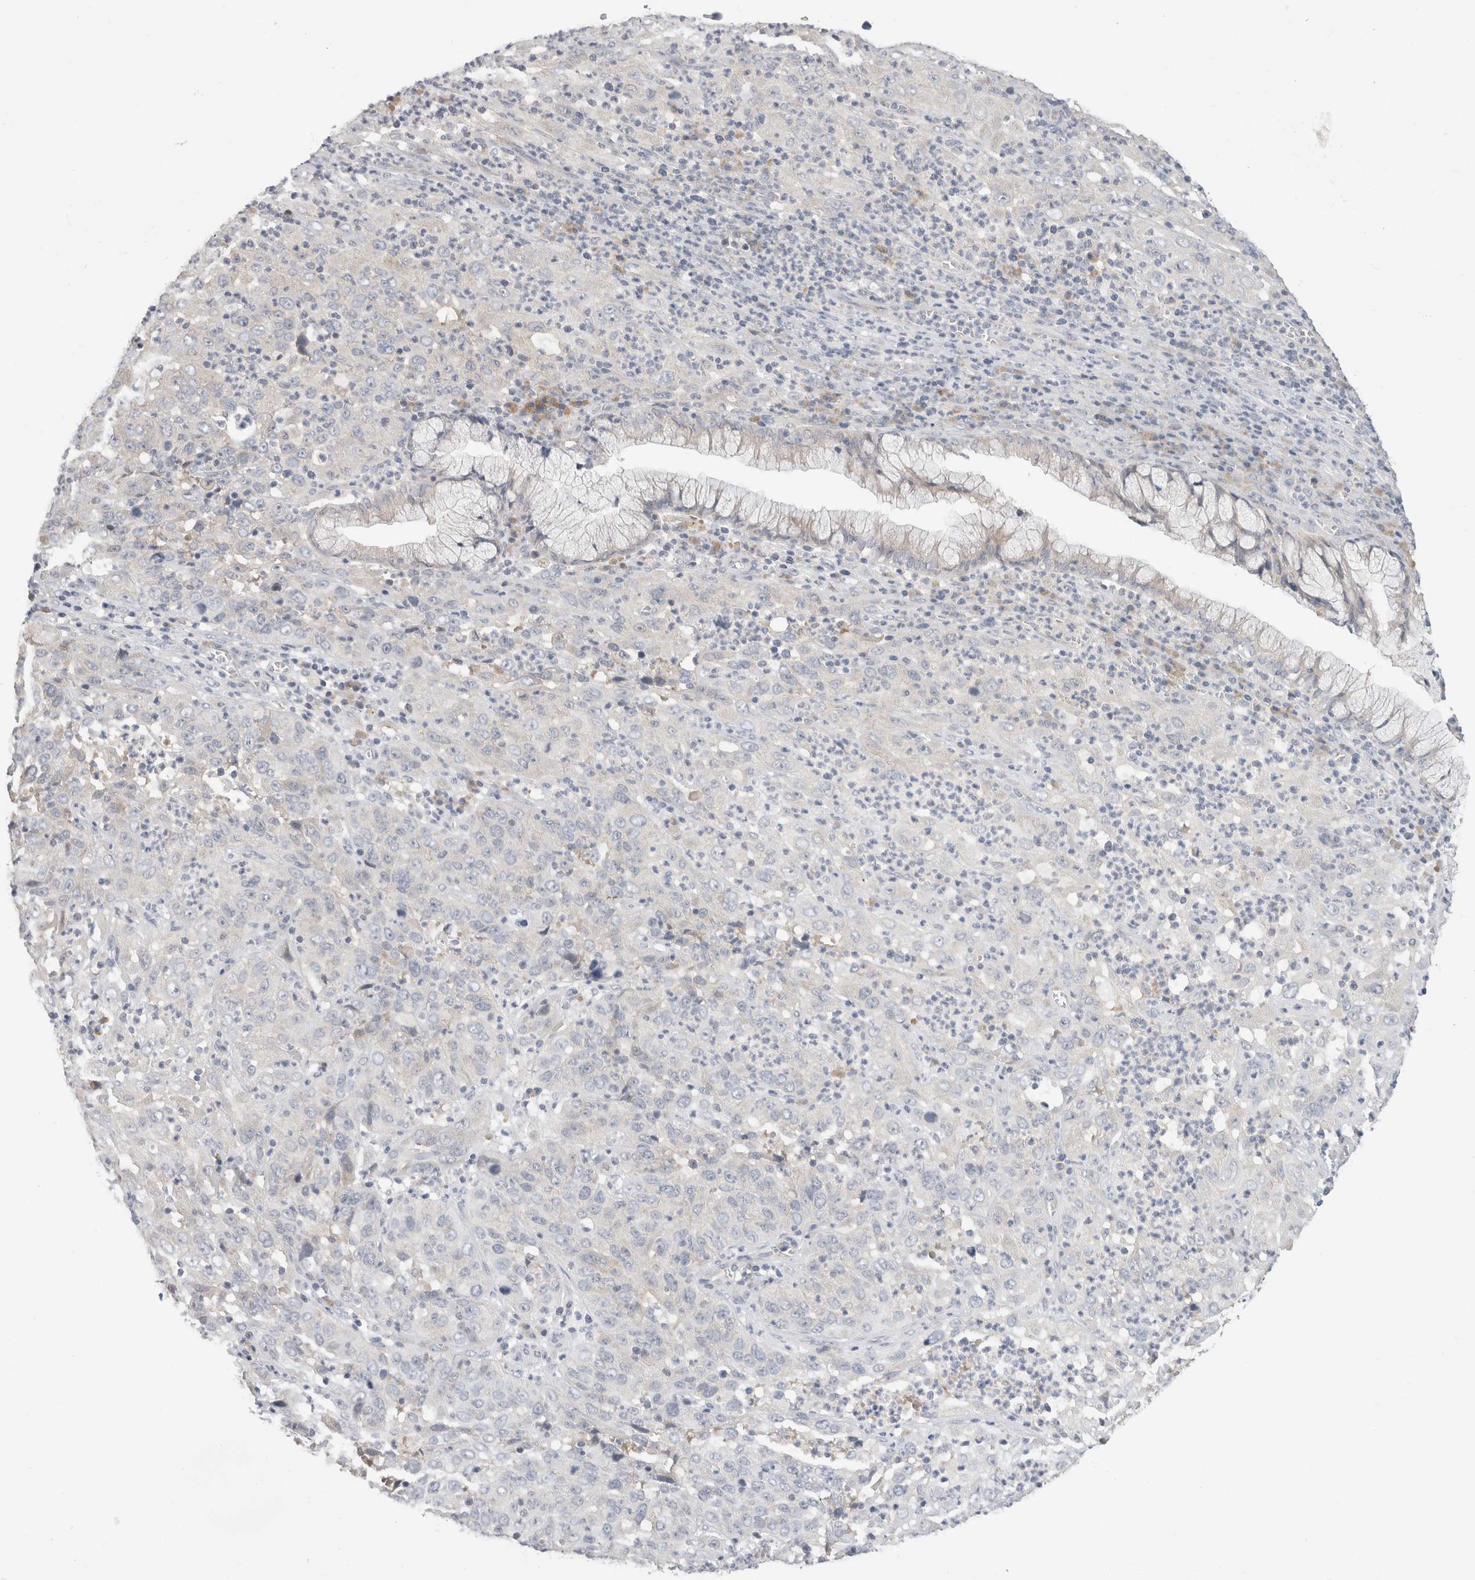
{"staining": {"intensity": "negative", "quantity": "none", "location": "none"}, "tissue": "cervical cancer", "cell_type": "Tumor cells", "image_type": "cancer", "snomed": [{"axis": "morphology", "description": "Squamous cell carcinoma, NOS"}, {"axis": "topography", "description": "Cervix"}], "caption": "DAB immunohistochemical staining of squamous cell carcinoma (cervical) demonstrates no significant staining in tumor cells.", "gene": "CHRM4", "patient": {"sex": "female", "age": 32}}